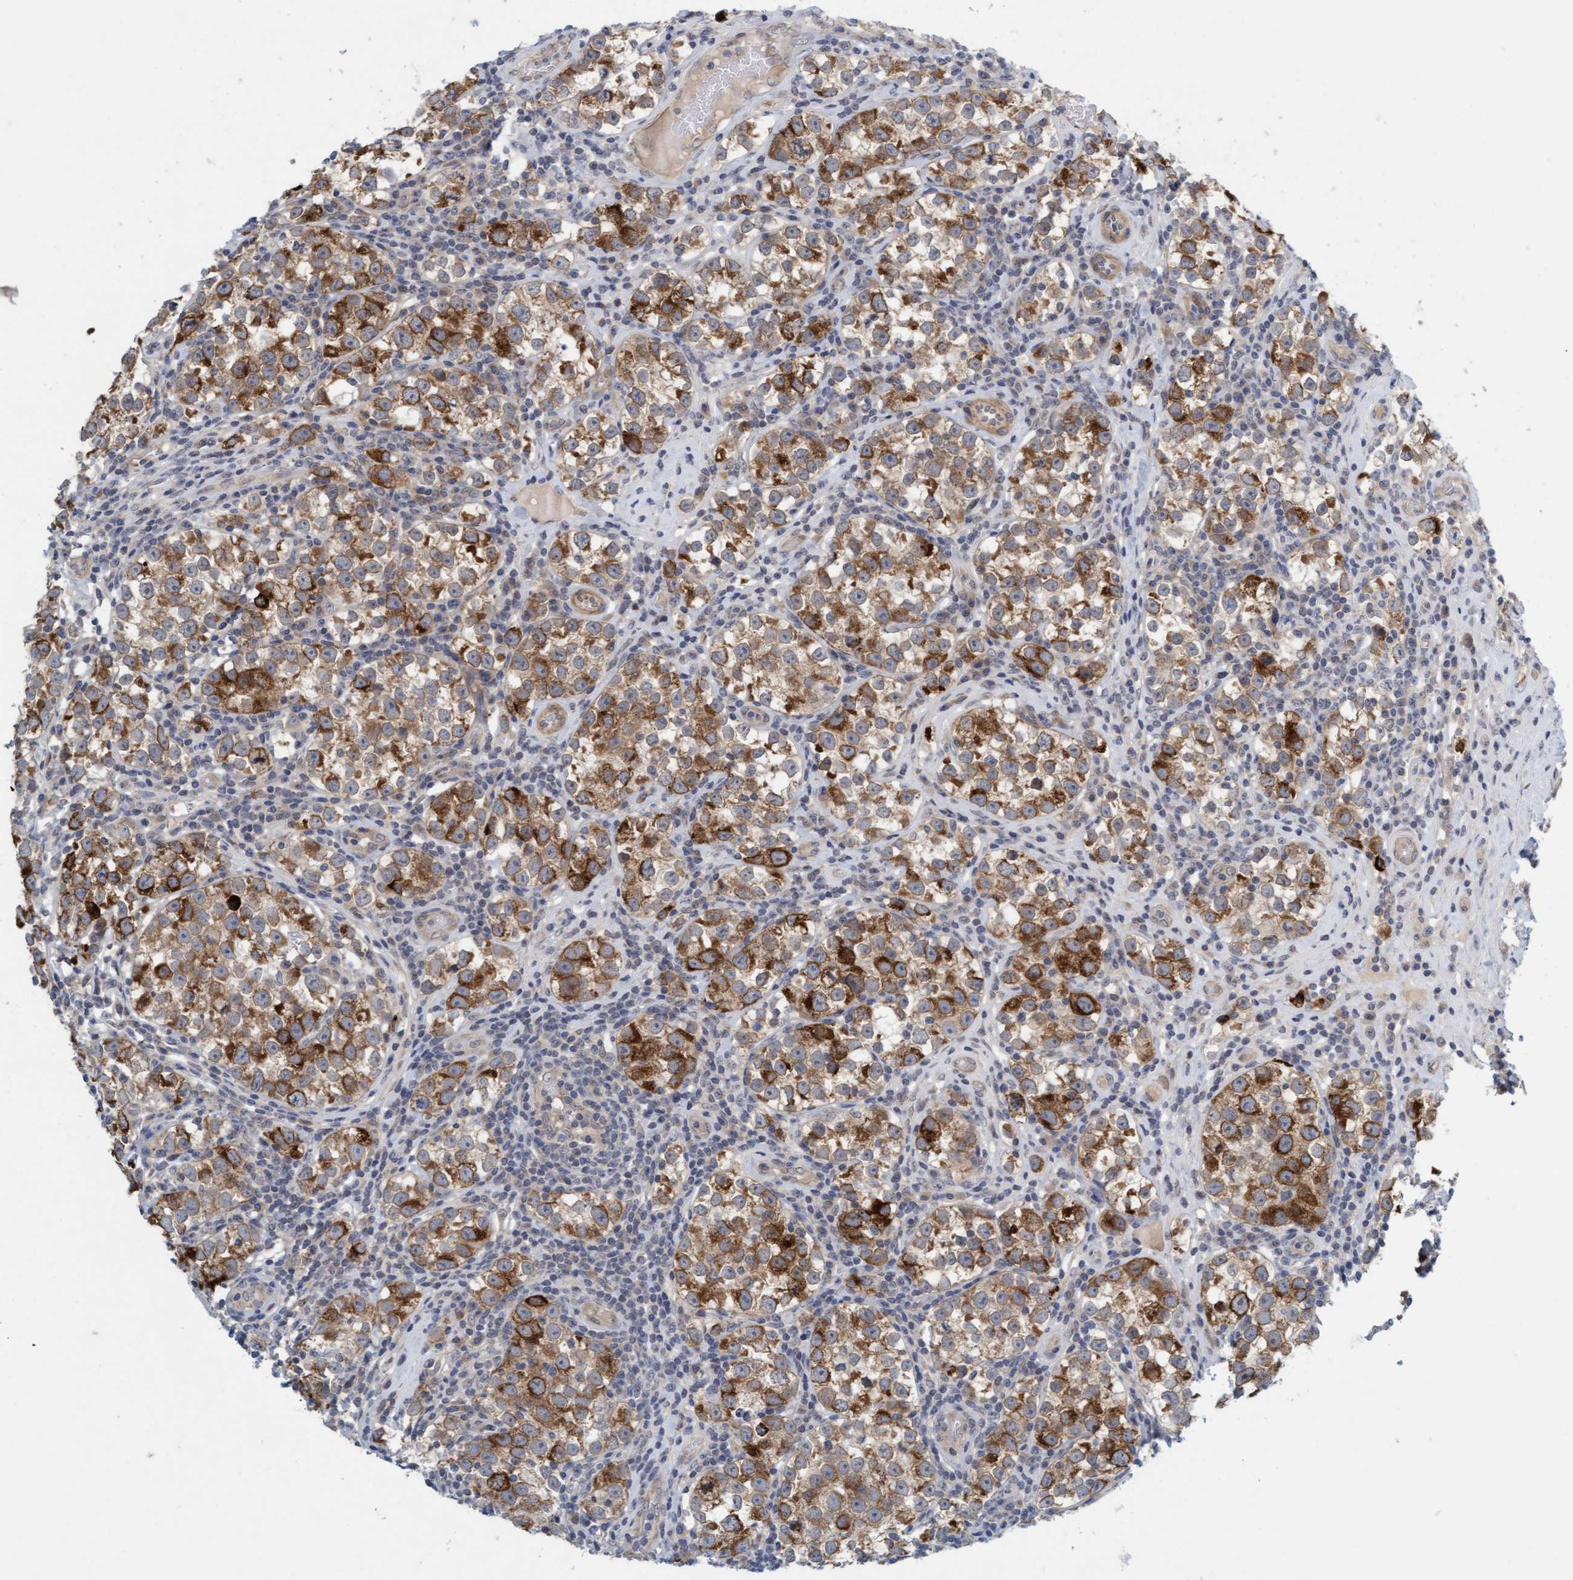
{"staining": {"intensity": "strong", "quantity": ">75%", "location": "cytoplasmic/membranous"}, "tissue": "testis cancer", "cell_type": "Tumor cells", "image_type": "cancer", "snomed": [{"axis": "morphology", "description": "Normal tissue, NOS"}, {"axis": "morphology", "description": "Seminoma, NOS"}, {"axis": "topography", "description": "Testis"}], "caption": "Protein expression analysis of human testis cancer reveals strong cytoplasmic/membranous staining in about >75% of tumor cells. (brown staining indicates protein expression, while blue staining denotes nuclei).", "gene": "TSTD2", "patient": {"sex": "male", "age": 43}}